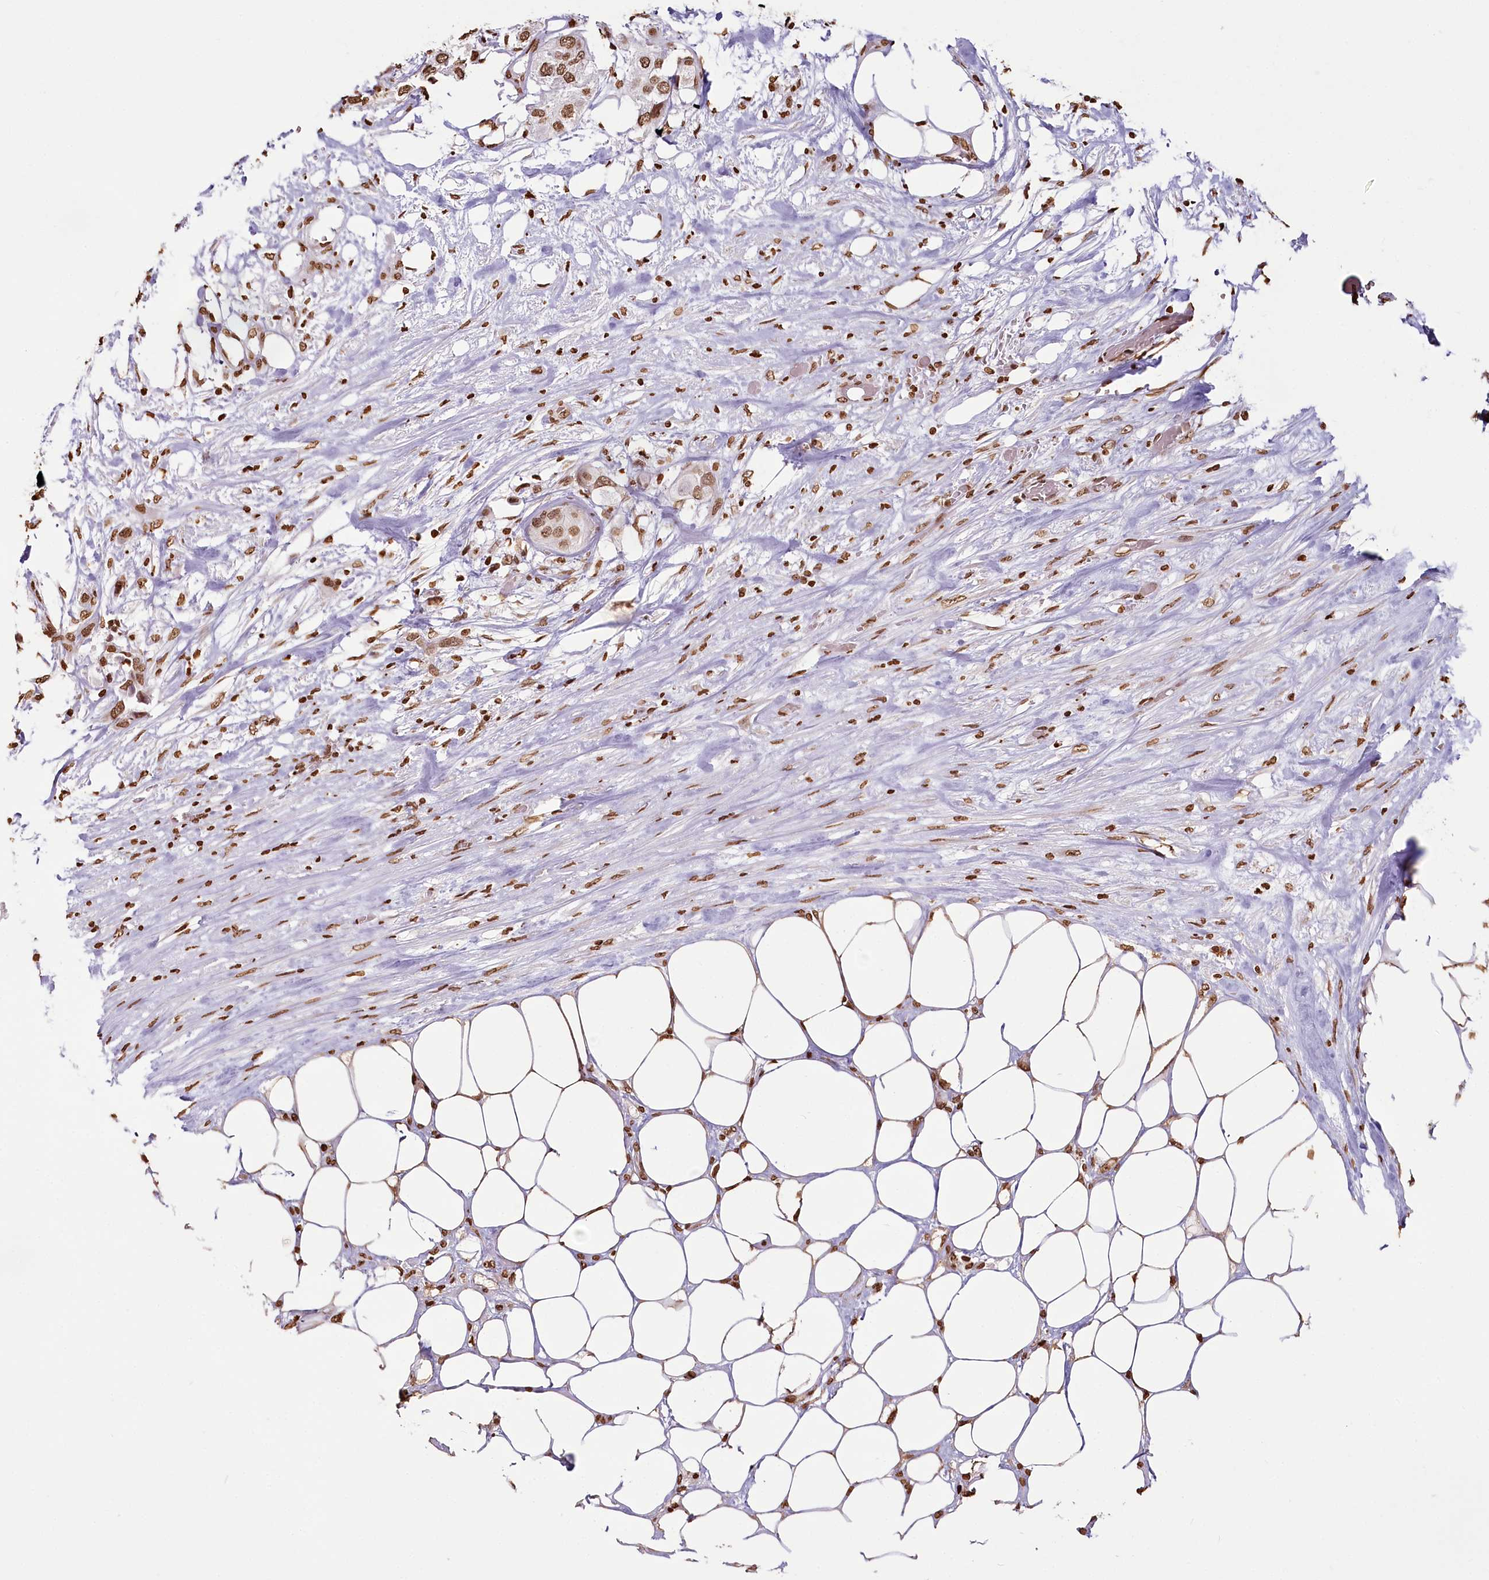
{"staining": {"intensity": "moderate", "quantity": ">75%", "location": "nuclear"}, "tissue": "urothelial cancer", "cell_type": "Tumor cells", "image_type": "cancer", "snomed": [{"axis": "morphology", "description": "Urothelial carcinoma, High grade"}, {"axis": "topography", "description": "Urinary bladder"}], "caption": "This is an image of immunohistochemistry (IHC) staining of high-grade urothelial carcinoma, which shows moderate expression in the nuclear of tumor cells.", "gene": "FAM13A", "patient": {"sex": "male", "age": 64}}